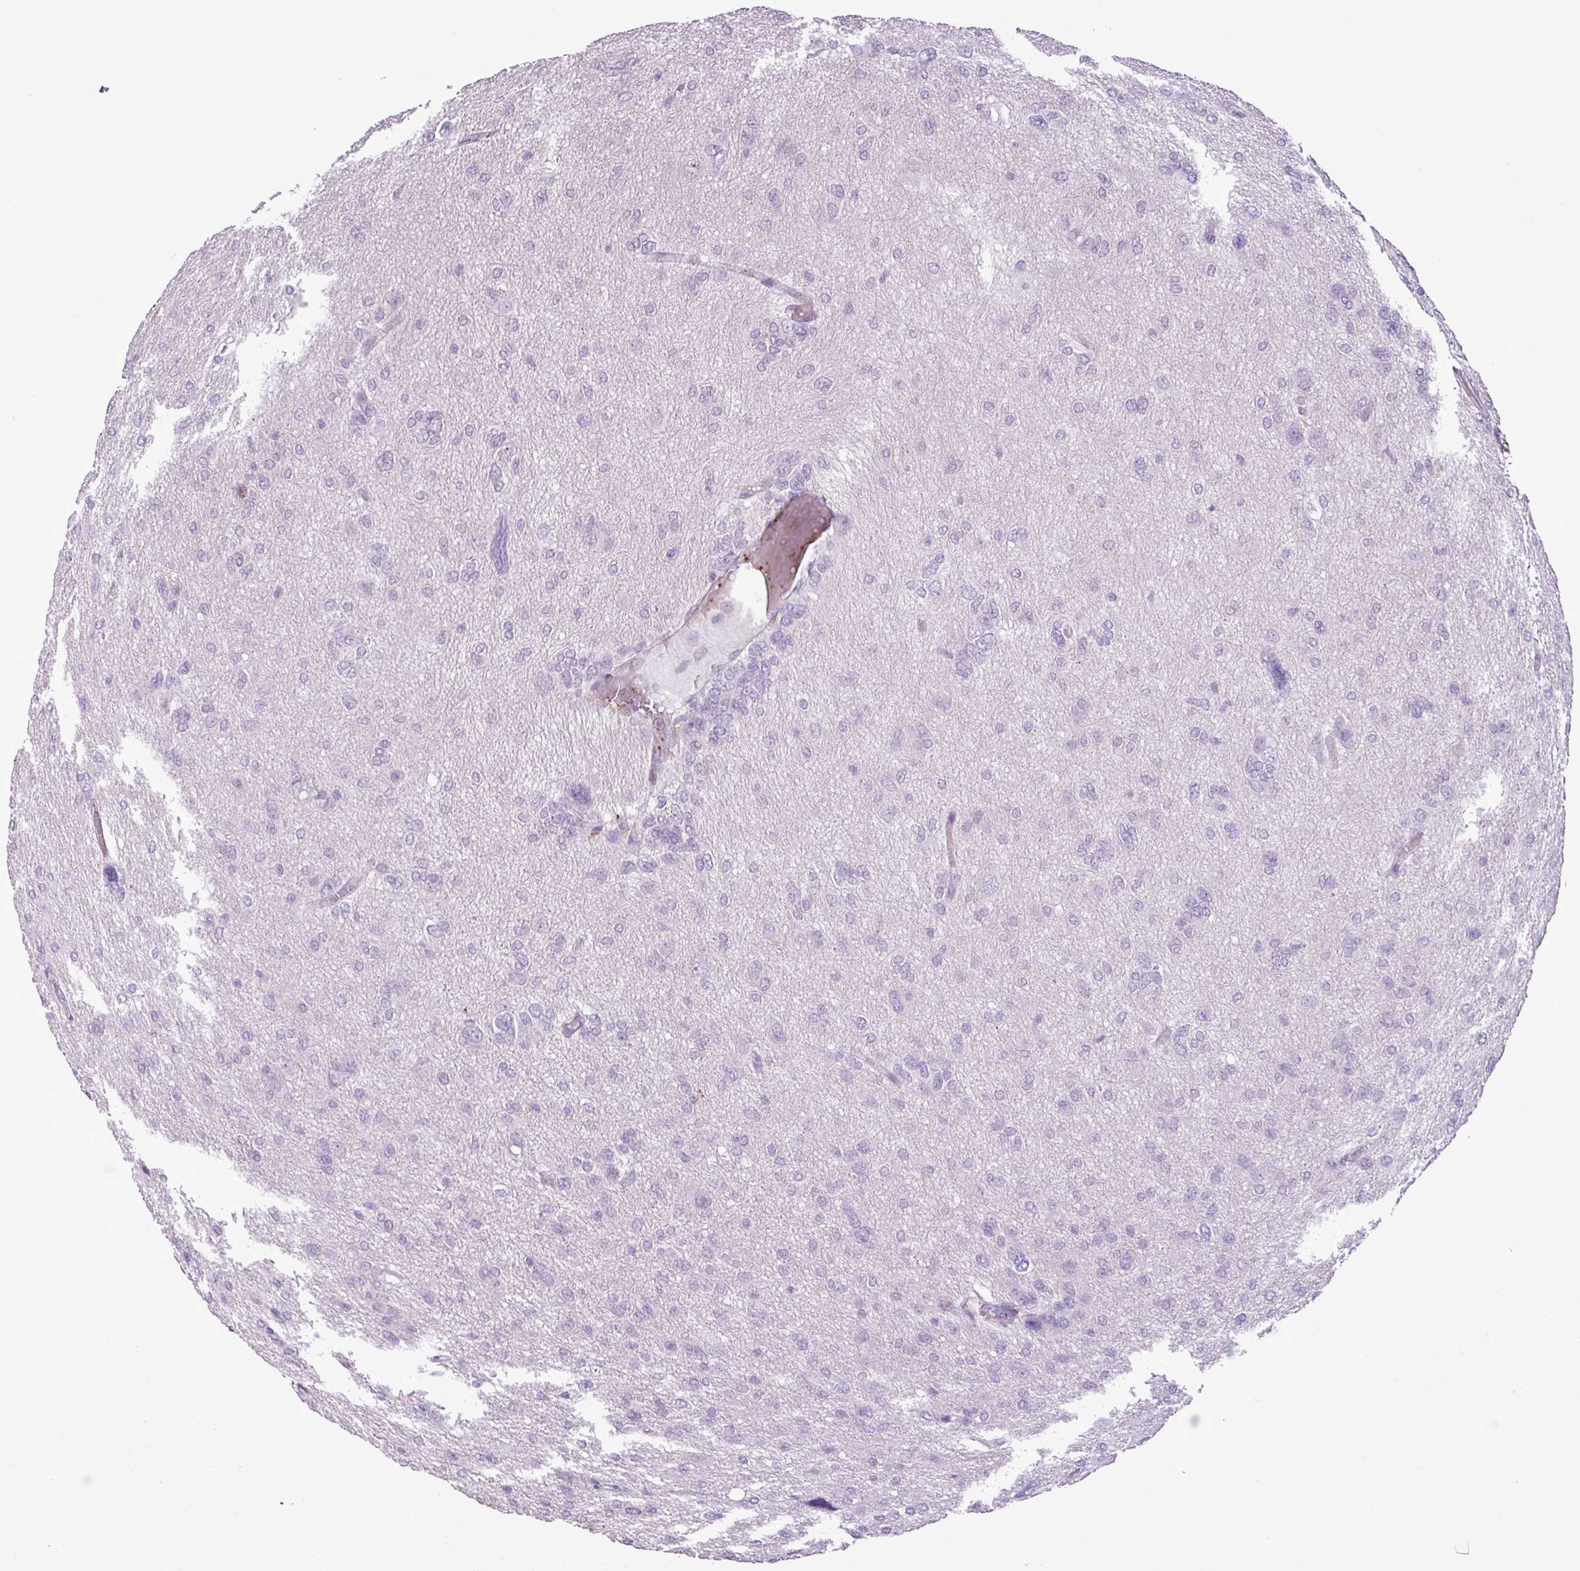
{"staining": {"intensity": "negative", "quantity": "none", "location": "none"}, "tissue": "glioma", "cell_type": "Tumor cells", "image_type": "cancer", "snomed": [{"axis": "morphology", "description": "Glioma, malignant, High grade"}, {"axis": "topography", "description": "Brain"}], "caption": "Immunohistochemistry histopathology image of neoplastic tissue: human glioma stained with DAB displays no significant protein positivity in tumor cells.", "gene": "DNAJB13", "patient": {"sex": "female", "age": 59}}